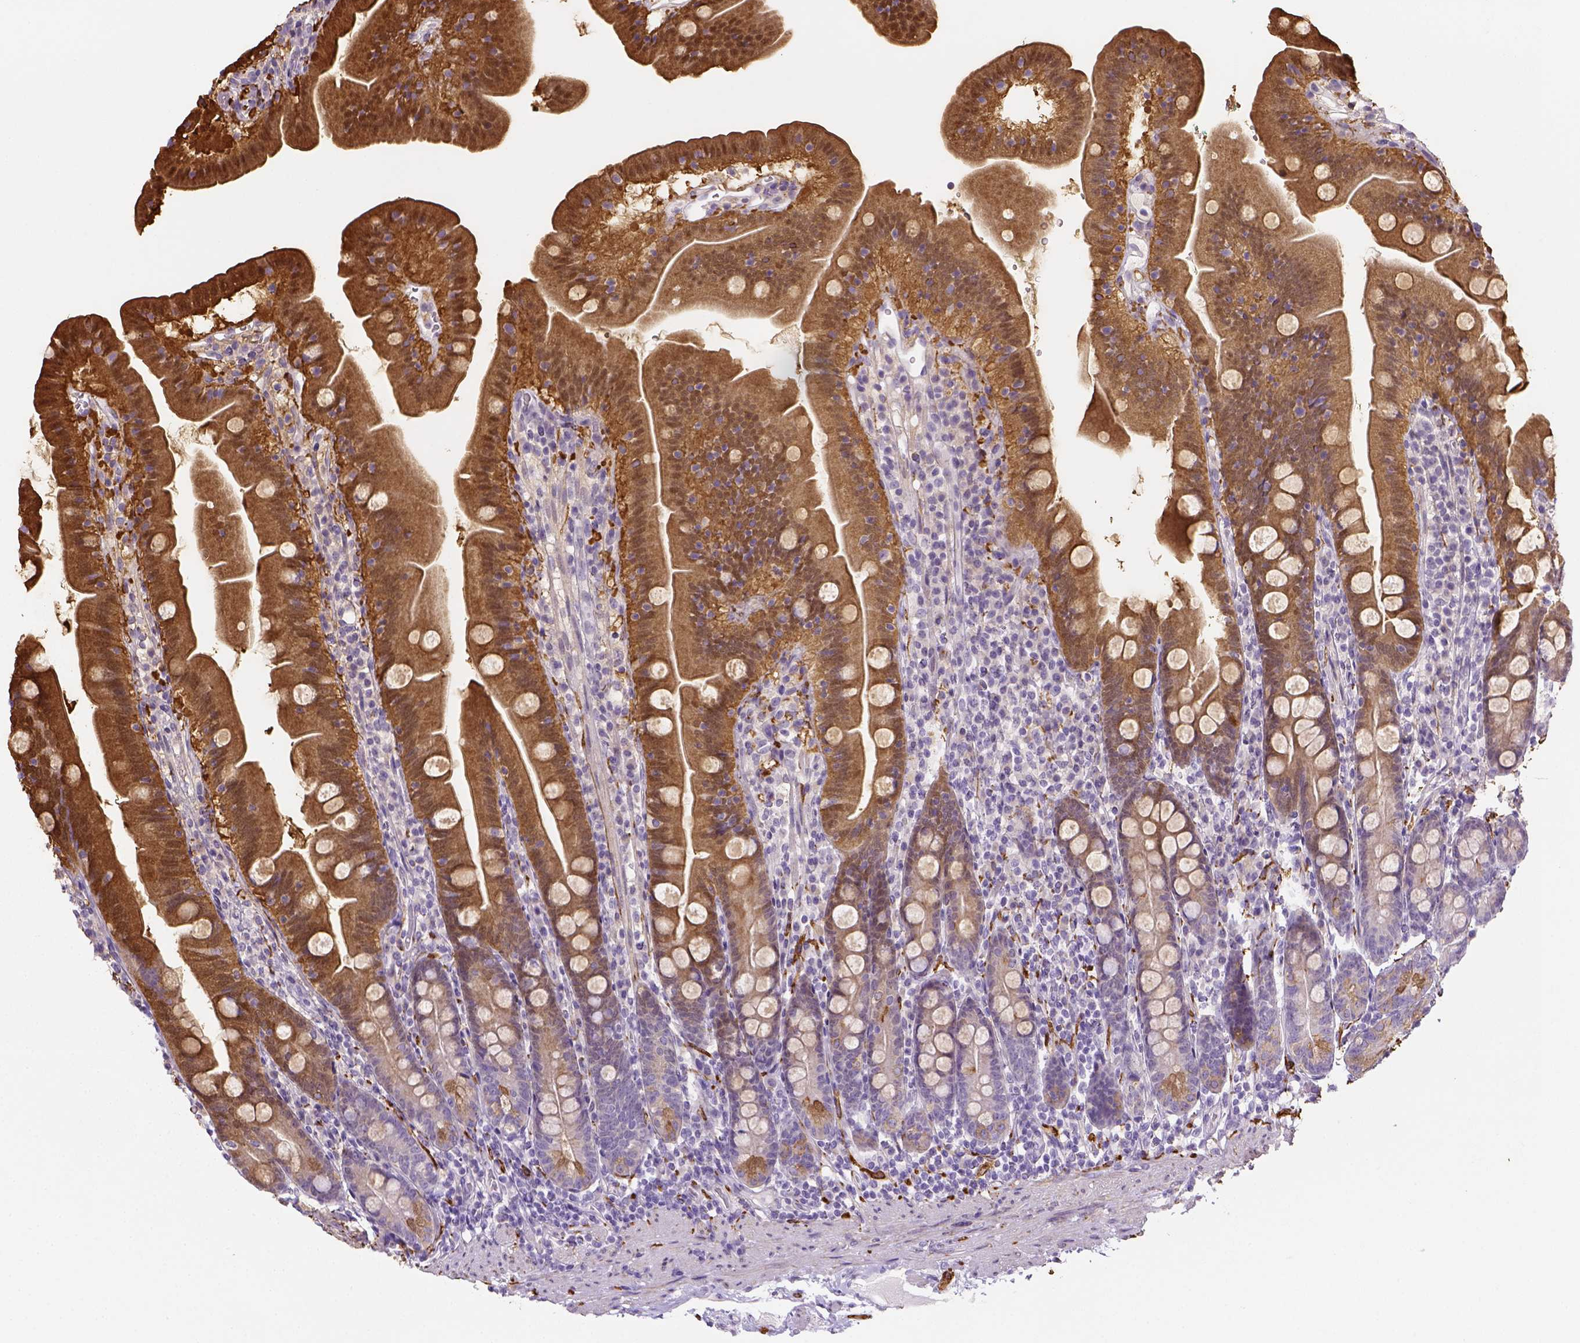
{"staining": {"intensity": "strong", "quantity": "25%-75%", "location": "cytoplasmic/membranous,nuclear"}, "tissue": "duodenum", "cell_type": "Glandular cells", "image_type": "normal", "snomed": [{"axis": "morphology", "description": "Normal tissue, NOS"}, {"axis": "topography", "description": "Duodenum"}], "caption": "Strong cytoplasmic/membranous,nuclear positivity for a protein is present in about 25%-75% of glandular cells of unremarkable duodenum using immunohistochemistry.", "gene": "CACNB1", "patient": {"sex": "female", "age": 67}}